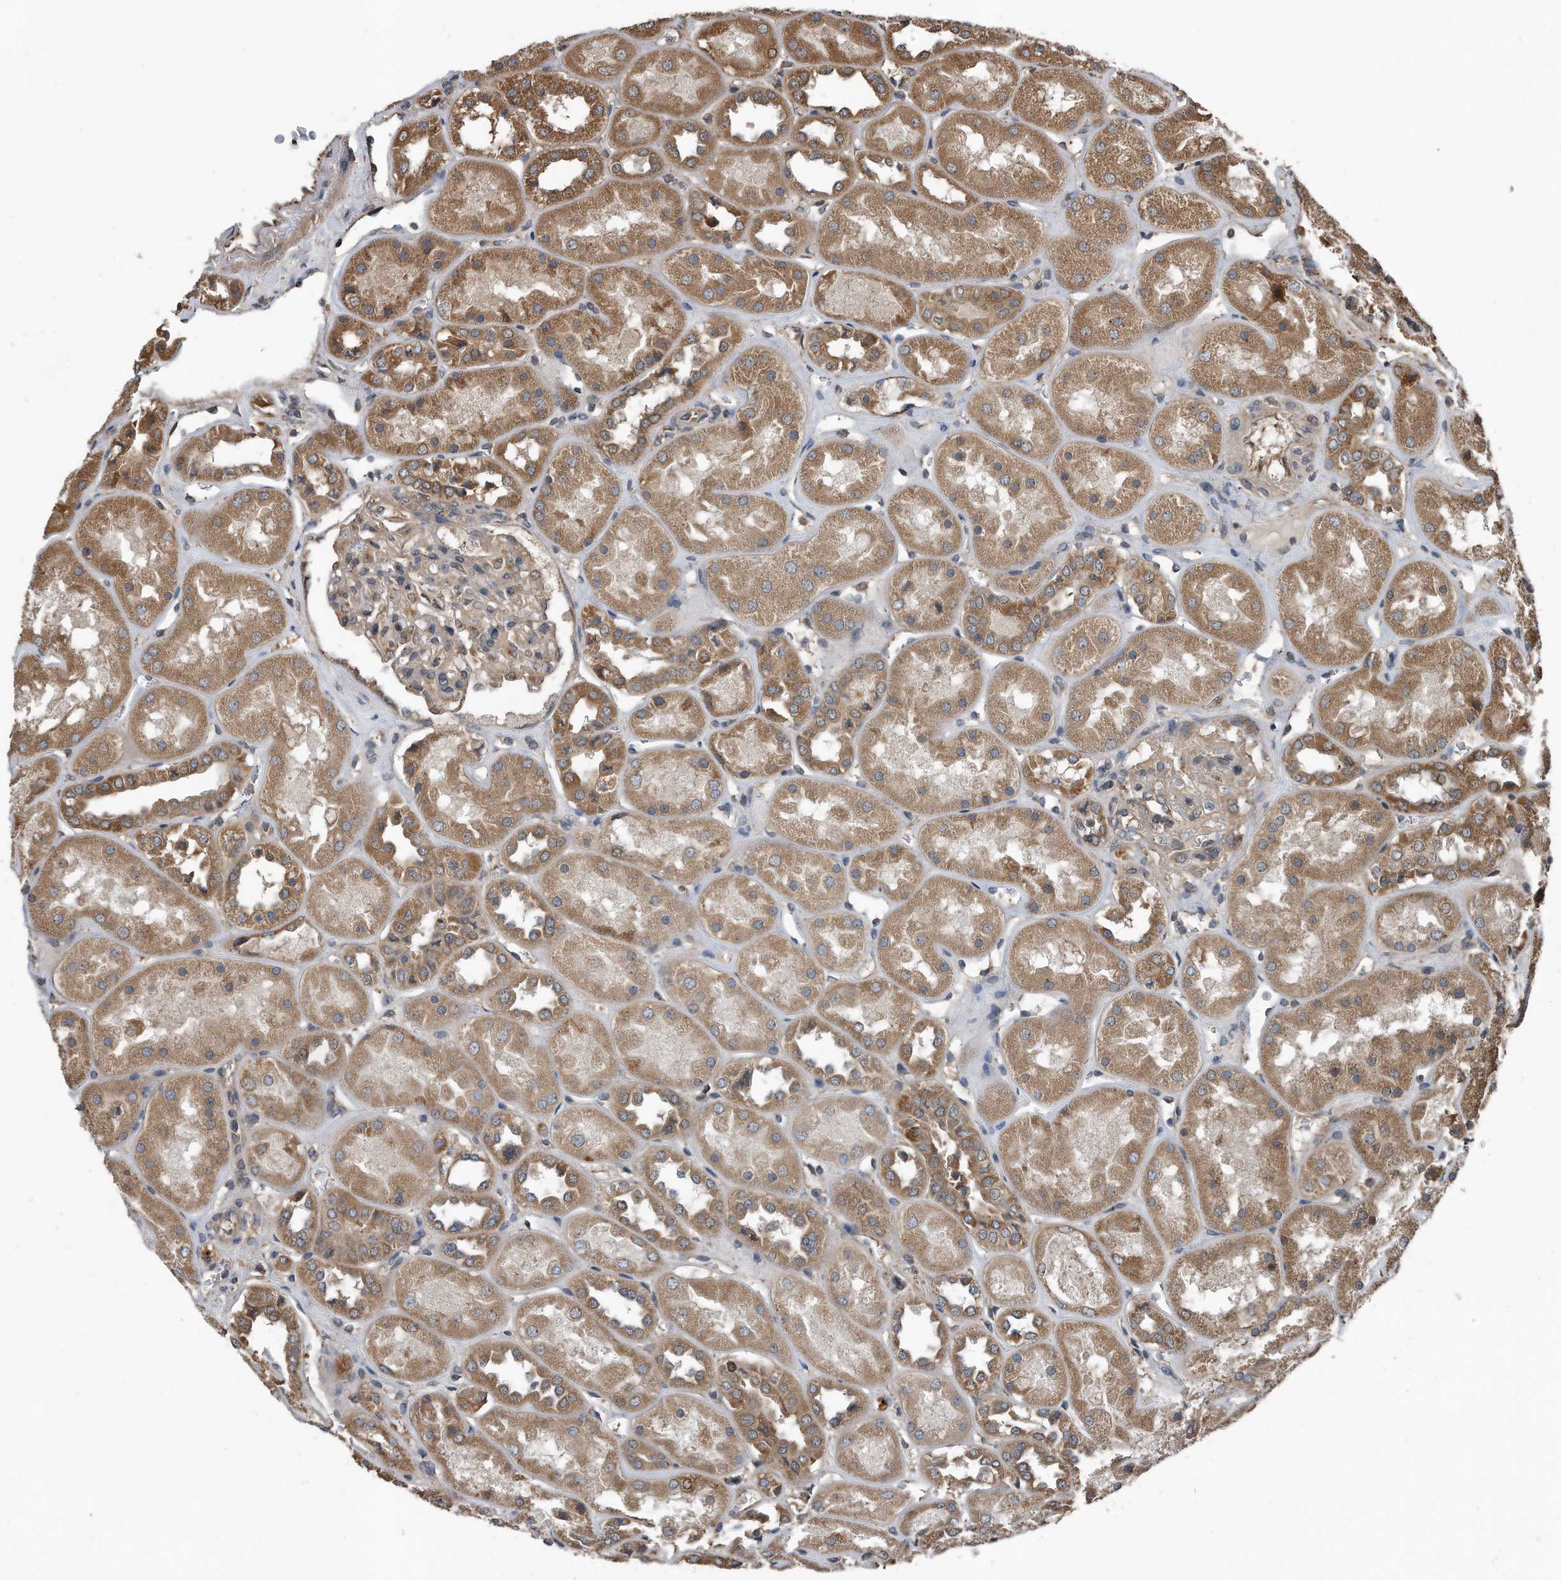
{"staining": {"intensity": "moderate", "quantity": "25%-75%", "location": "cytoplasmic/membranous"}, "tissue": "kidney", "cell_type": "Cells in glomeruli", "image_type": "normal", "snomed": [{"axis": "morphology", "description": "Normal tissue, NOS"}, {"axis": "topography", "description": "Kidney"}], "caption": "A photomicrograph showing moderate cytoplasmic/membranous positivity in approximately 25%-75% of cells in glomeruli in normal kidney, as visualized by brown immunohistochemical staining.", "gene": "FAM136A", "patient": {"sex": "male", "age": 70}}